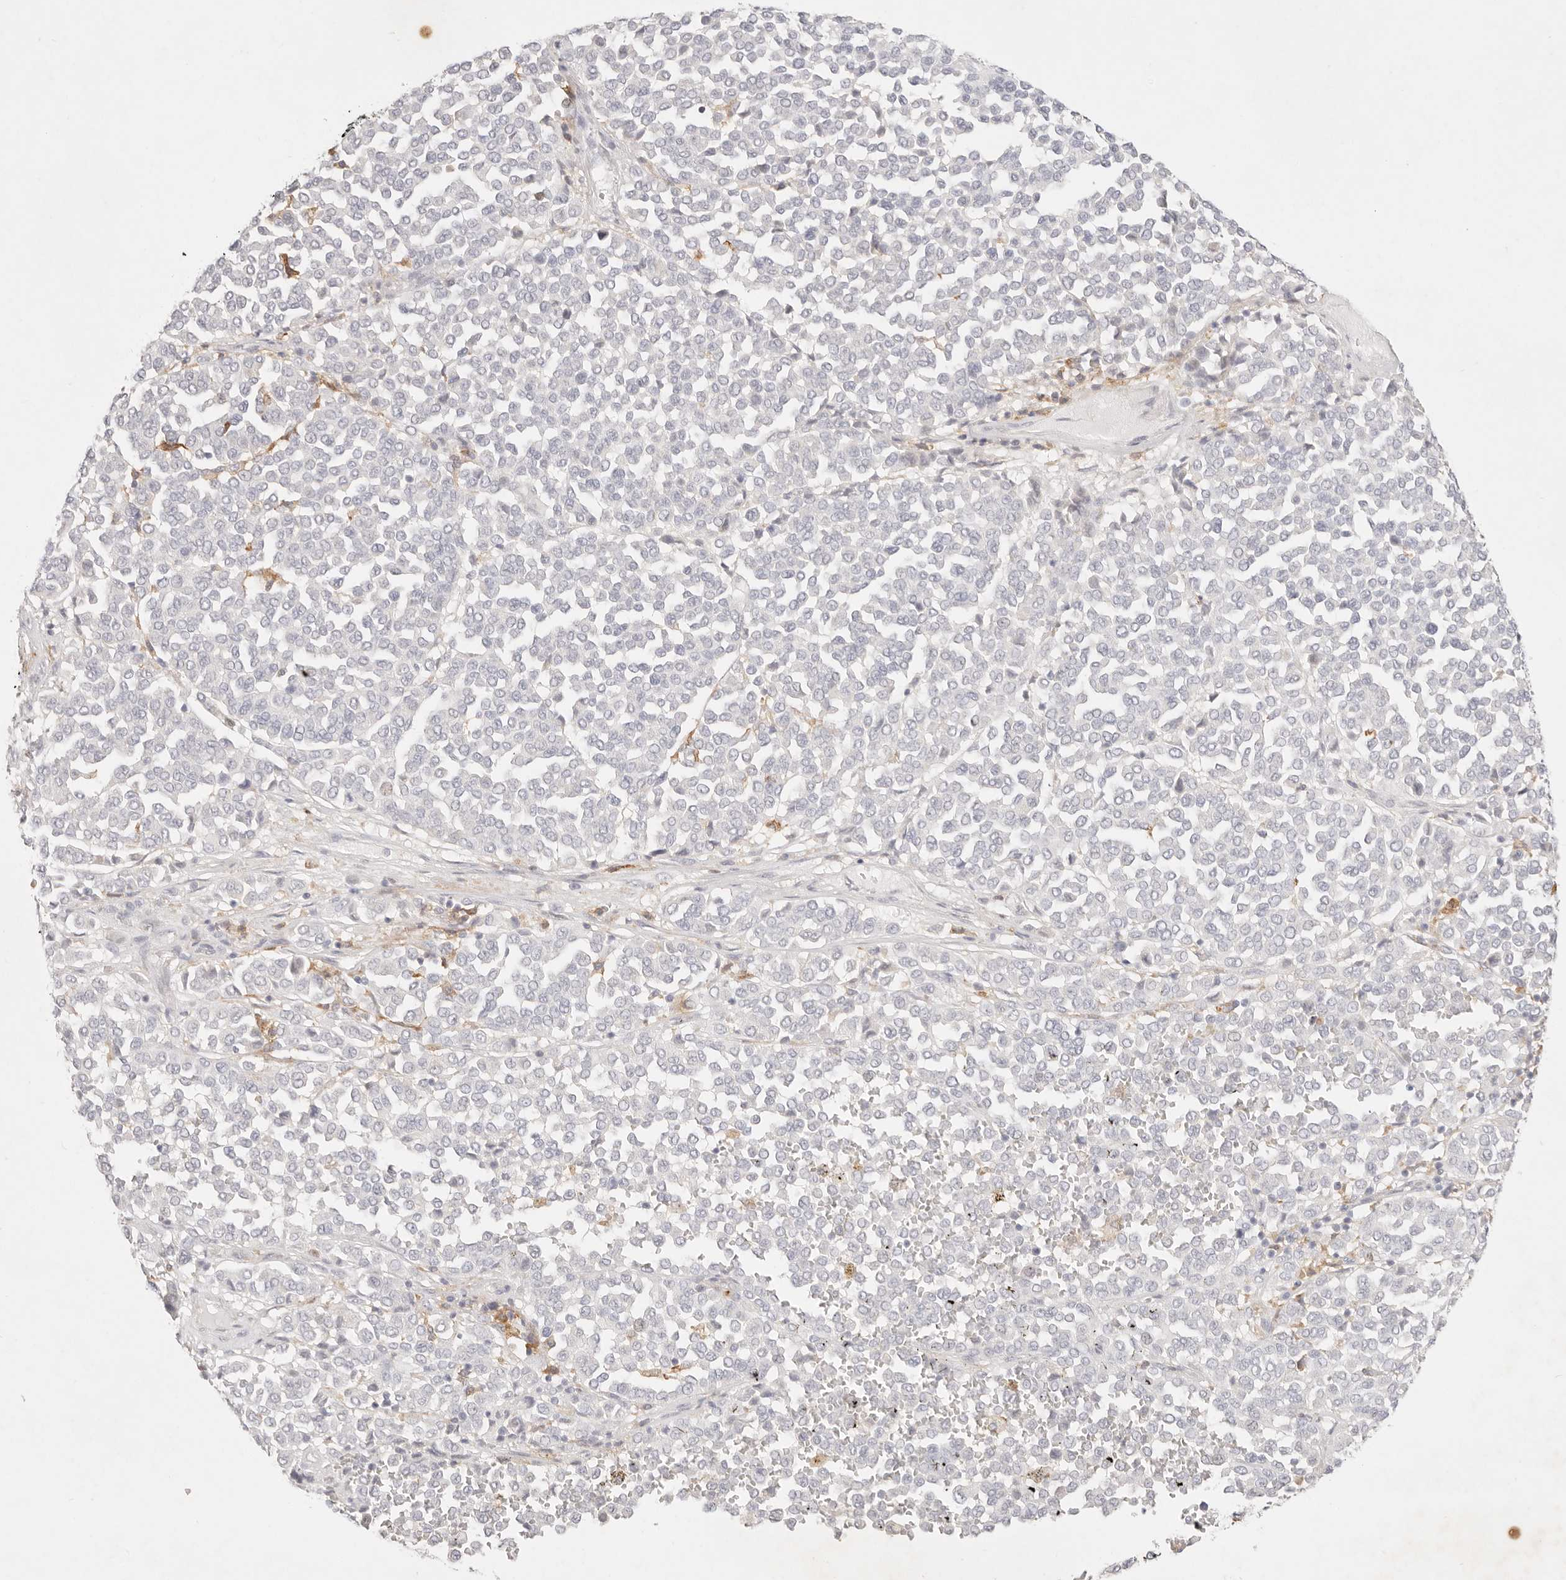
{"staining": {"intensity": "negative", "quantity": "none", "location": "none"}, "tissue": "melanoma", "cell_type": "Tumor cells", "image_type": "cancer", "snomed": [{"axis": "morphology", "description": "Malignant melanoma, Metastatic site"}, {"axis": "topography", "description": "Pancreas"}], "caption": "Immunohistochemical staining of melanoma exhibits no significant staining in tumor cells.", "gene": "GPR84", "patient": {"sex": "female", "age": 30}}